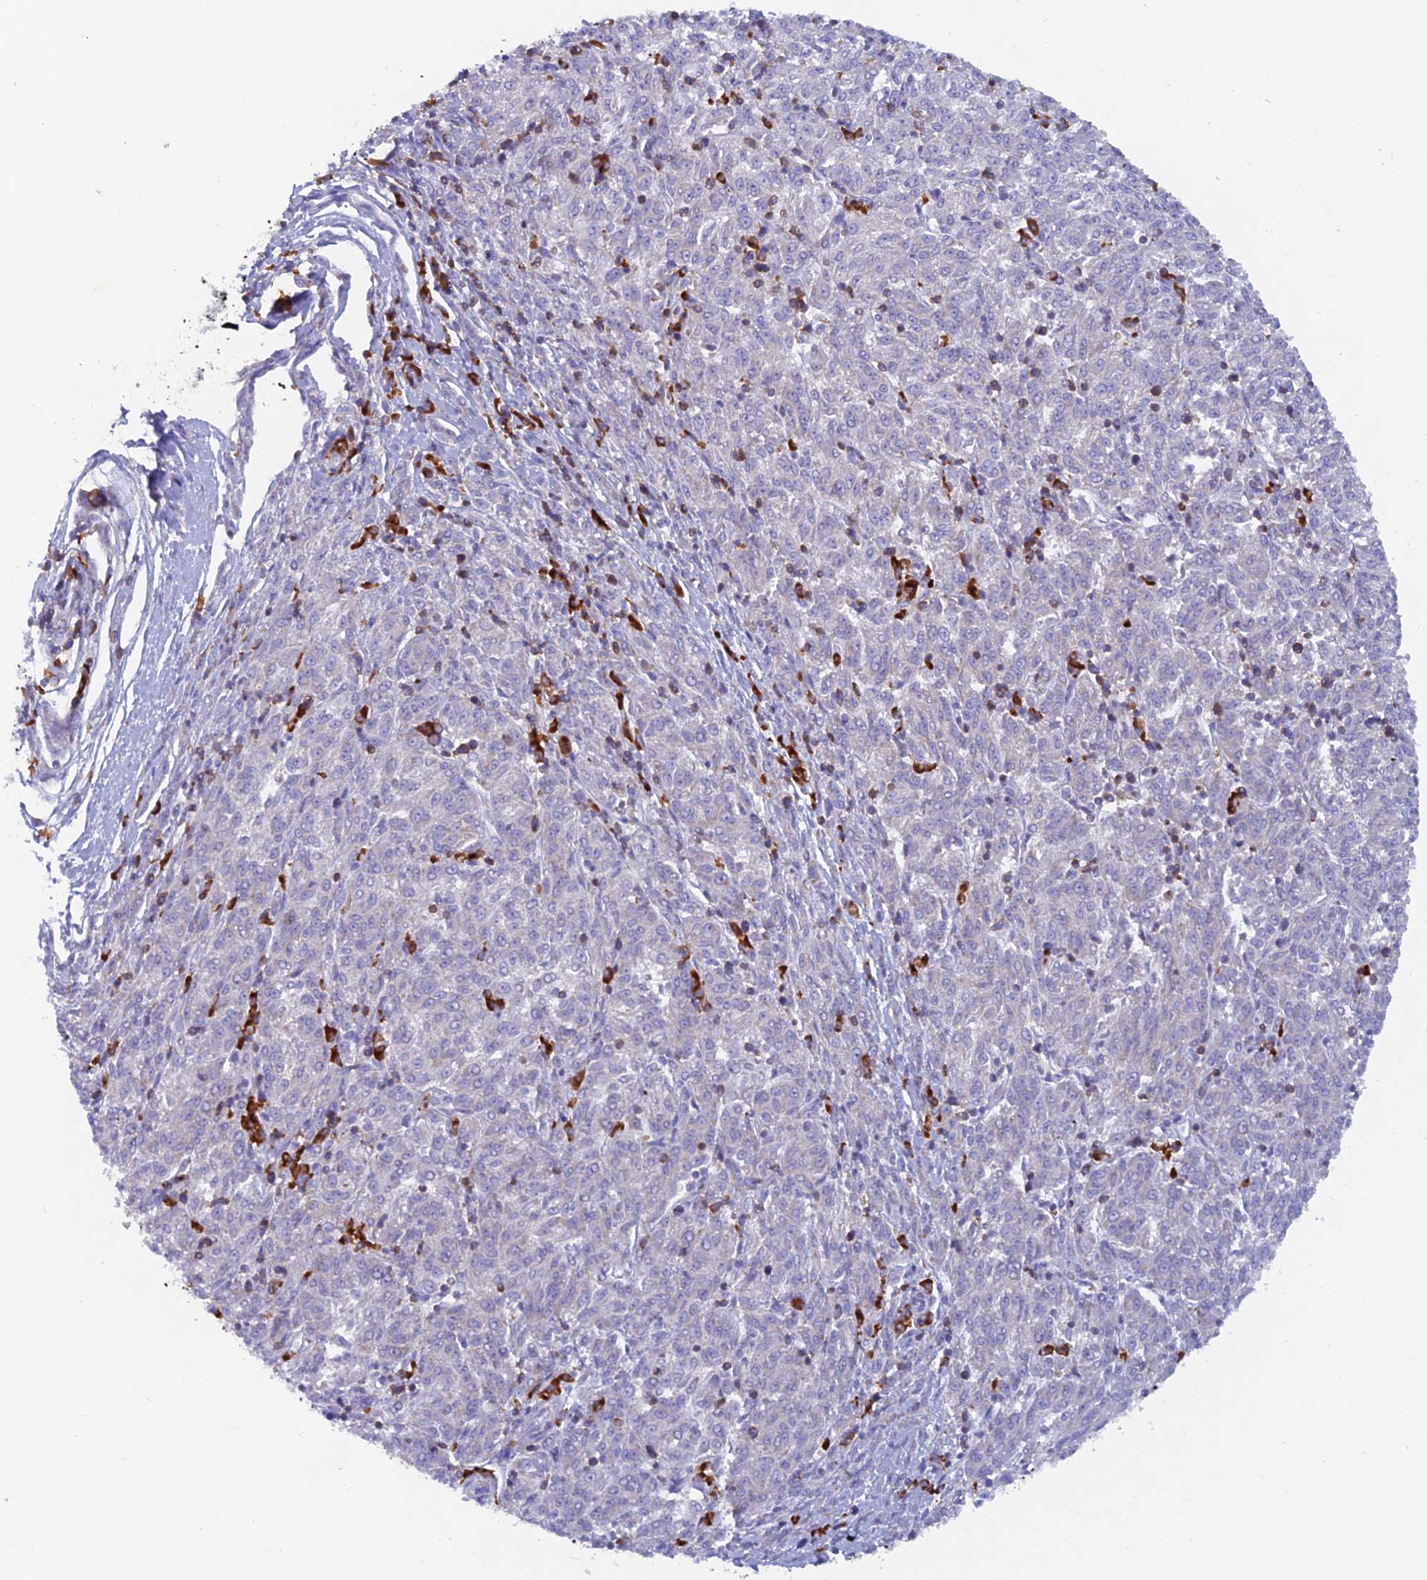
{"staining": {"intensity": "negative", "quantity": "none", "location": "none"}, "tissue": "melanoma", "cell_type": "Tumor cells", "image_type": "cancer", "snomed": [{"axis": "morphology", "description": "Malignant melanoma, NOS"}, {"axis": "topography", "description": "Skin"}], "caption": "Melanoma stained for a protein using immunohistochemistry (IHC) displays no positivity tumor cells.", "gene": "ABI3BP", "patient": {"sex": "female", "age": 72}}